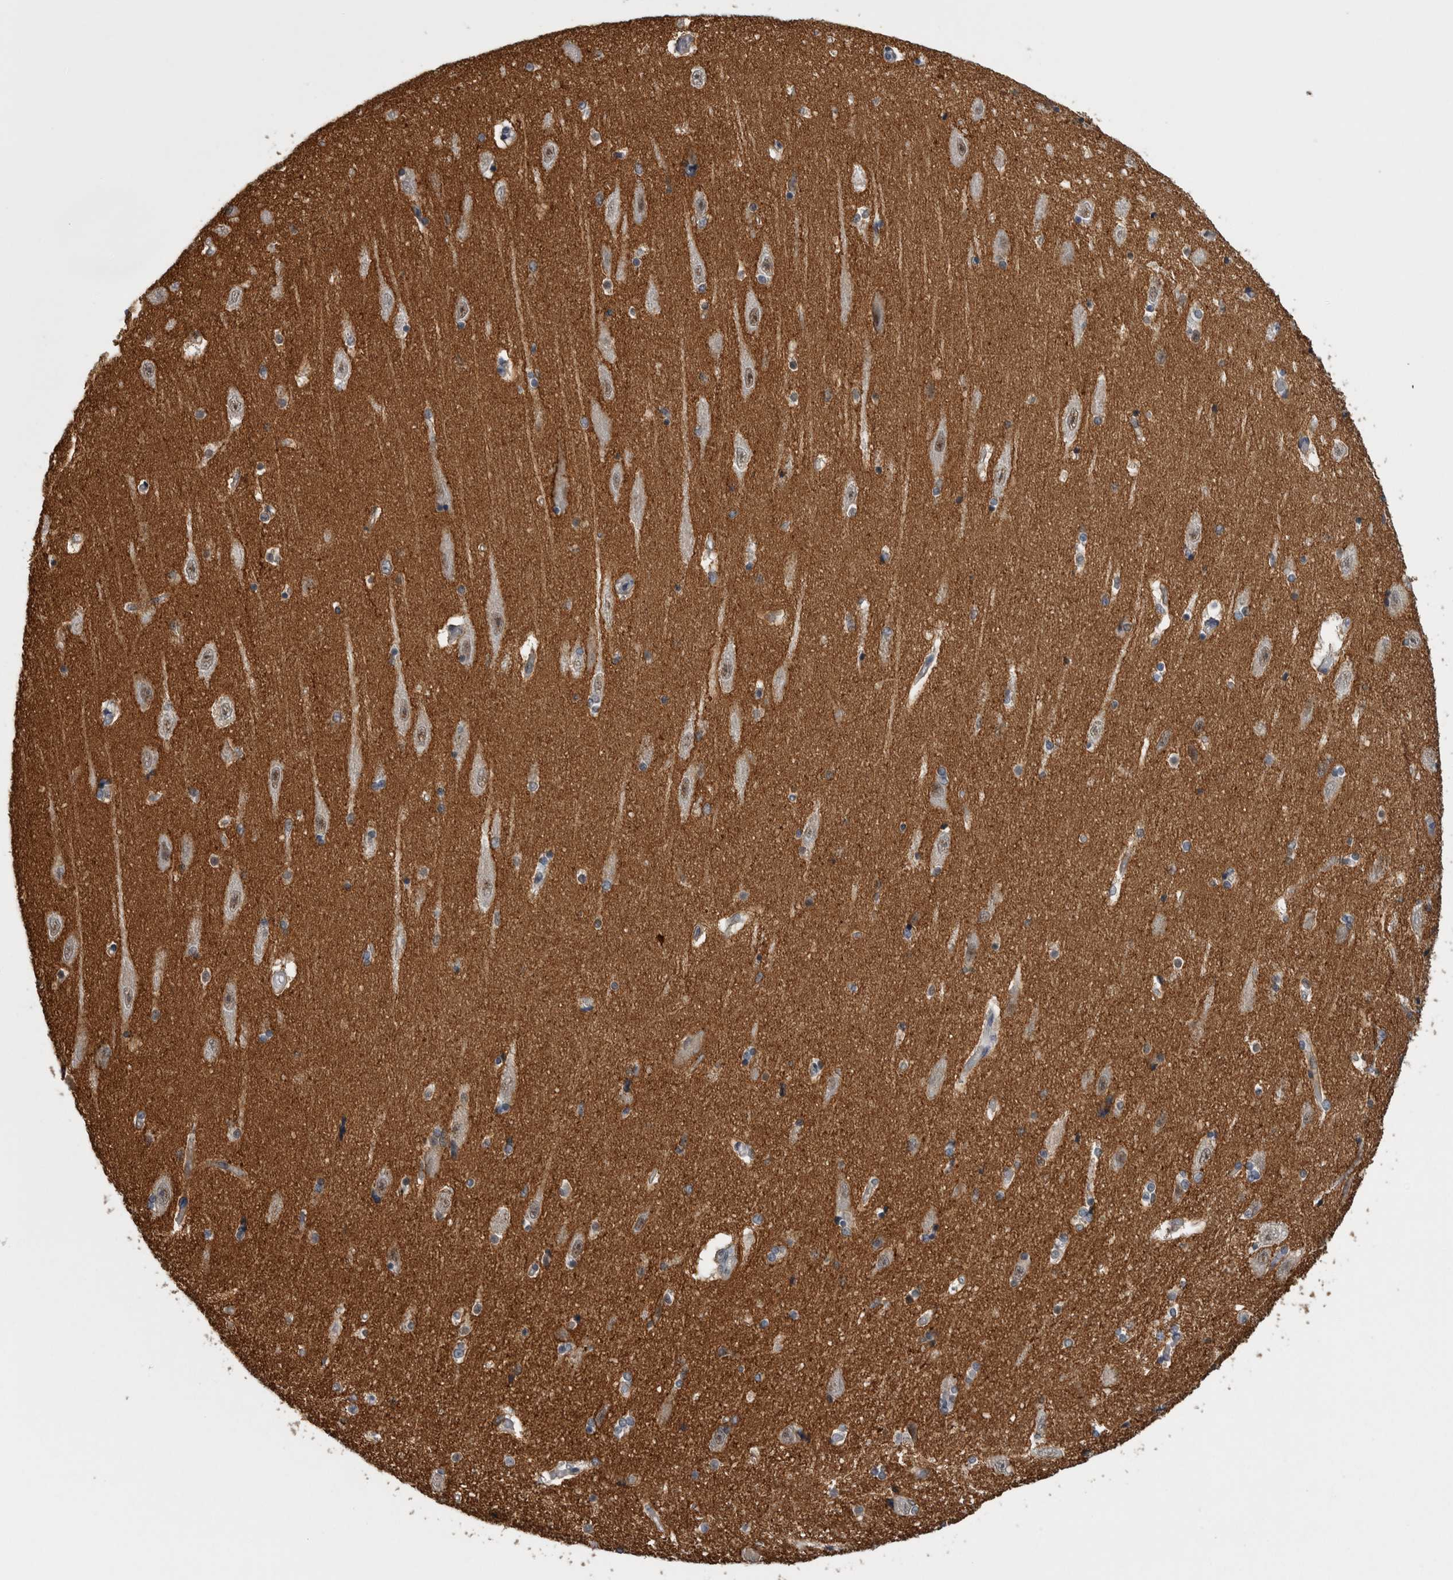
{"staining": {"intensity": "moderate", "quantity": "<25%", "location": "cytoplasmic/membranous"}, "tissue": "hippocampus", "cell_type": "Glial cells", "image_type": "normal", "snomed": [{"axis": "morphology", "description": "Normal tissue, NOS"}, {"axis": "topography", "description": "Hippocampus"}], "caption": "Brown immunohistochemical staining in normal hippocampus exhibits moderate cytoplasmic/membranous staining in approximately <25% of glial cells.", "gene": "PEBP4", "patient": {"sex": "female", "age": 54}}